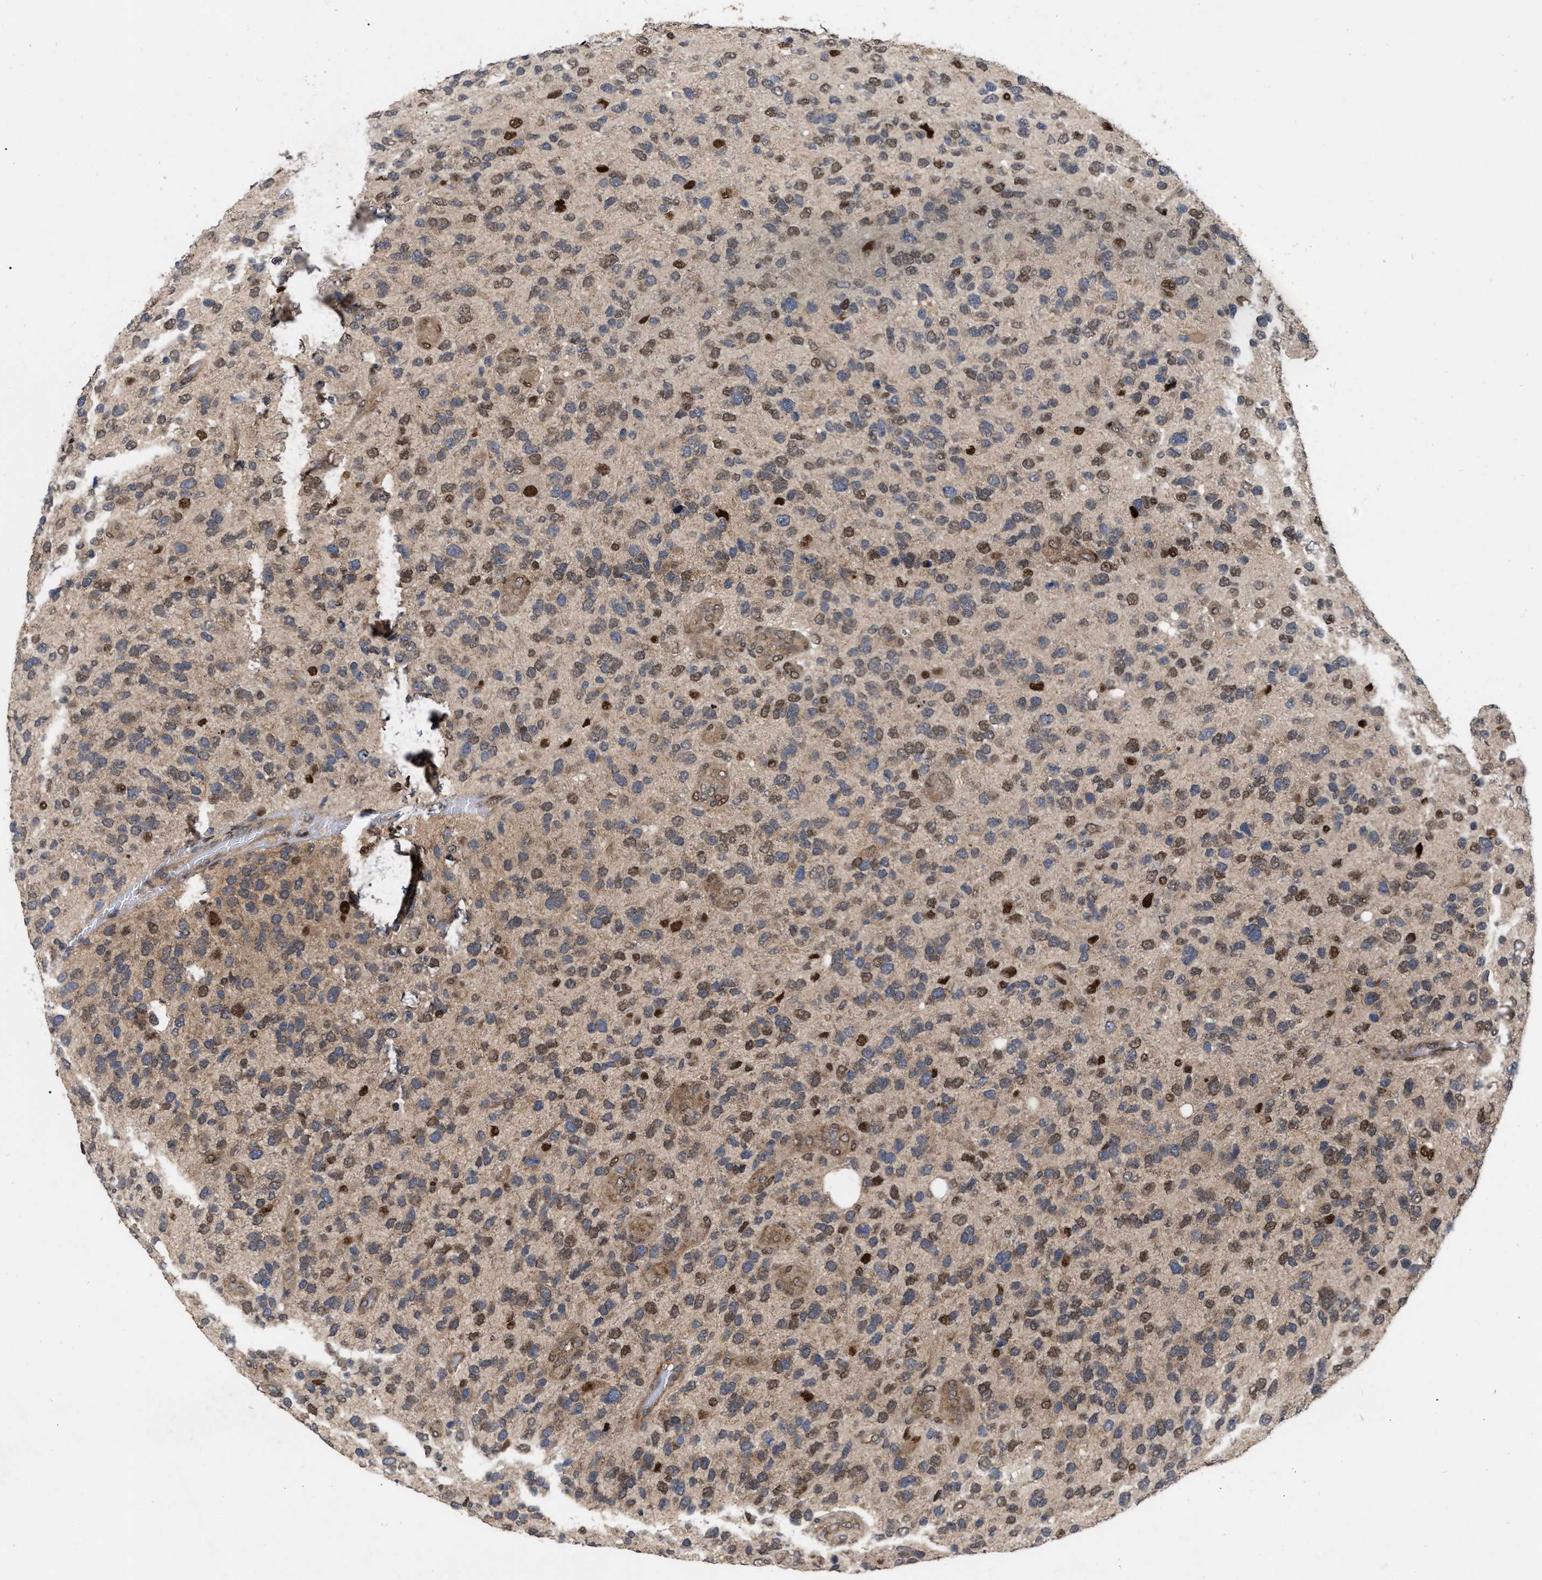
{"staining": {"intensity": "moderate", "quantity": "25%-75%", "location": "nuclear"}, "tissue": "glioma", "cell_type": "Tumor cells", "image_type": "cancer", "snomed": [{"axis": "morphology", "description": "Glioma, malignant, High grade"}, {"axis": "topography", "description": "Brain"}], "caption": "A histopathology image of glioma stained for a protein displays moderate nuclear brown staining in tumor cells. (Brightfield microscopy of DAB IHC at high magnification).", "gene": "MDM4", "patient": {"sex": "female", "age": 58}}